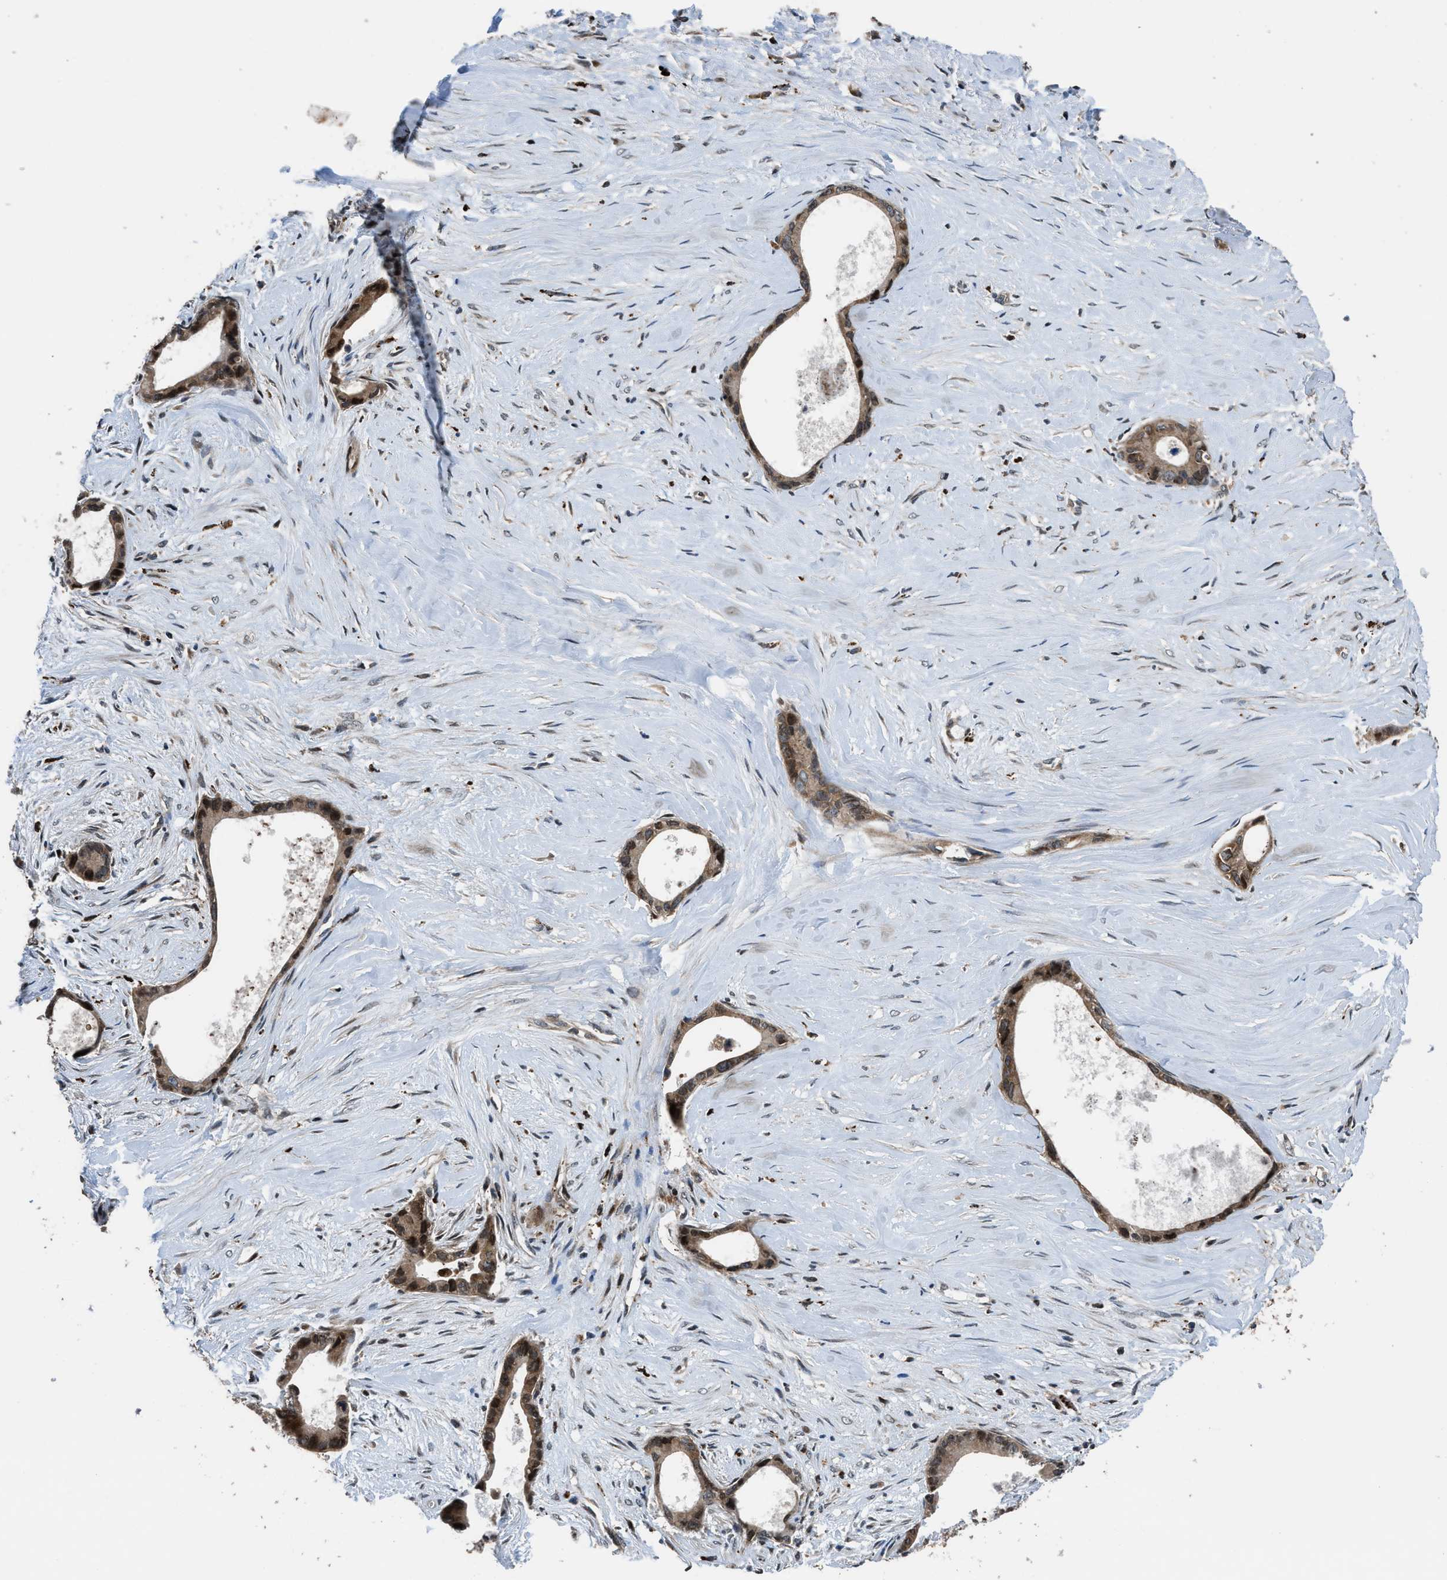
{"staining": {"intensity": "moderate", "quantity": ">75%", "location": "cytoplasmic/membranous,nuclear"}, "tissue": "liver cancer", "cell_type": "Tumor cells", "image_type": "cancer", "snomed": [{"axis": "morphology", "description": "Cholangiocarcinoma"}, {"axis": "topography", "description": "Liver"}], "caption": "This image exhibits cholangiocarcinoma (liver) stained with immunohistochemistry (IHC) to label a protein in brown. The cytoplasmic/membranous and nuclear of tumor cells show moderate positivity for the protein. Nuclei are counter-stained blue.", "gene": "CTBS", "patient": {"sex": "female", "age": 55}}